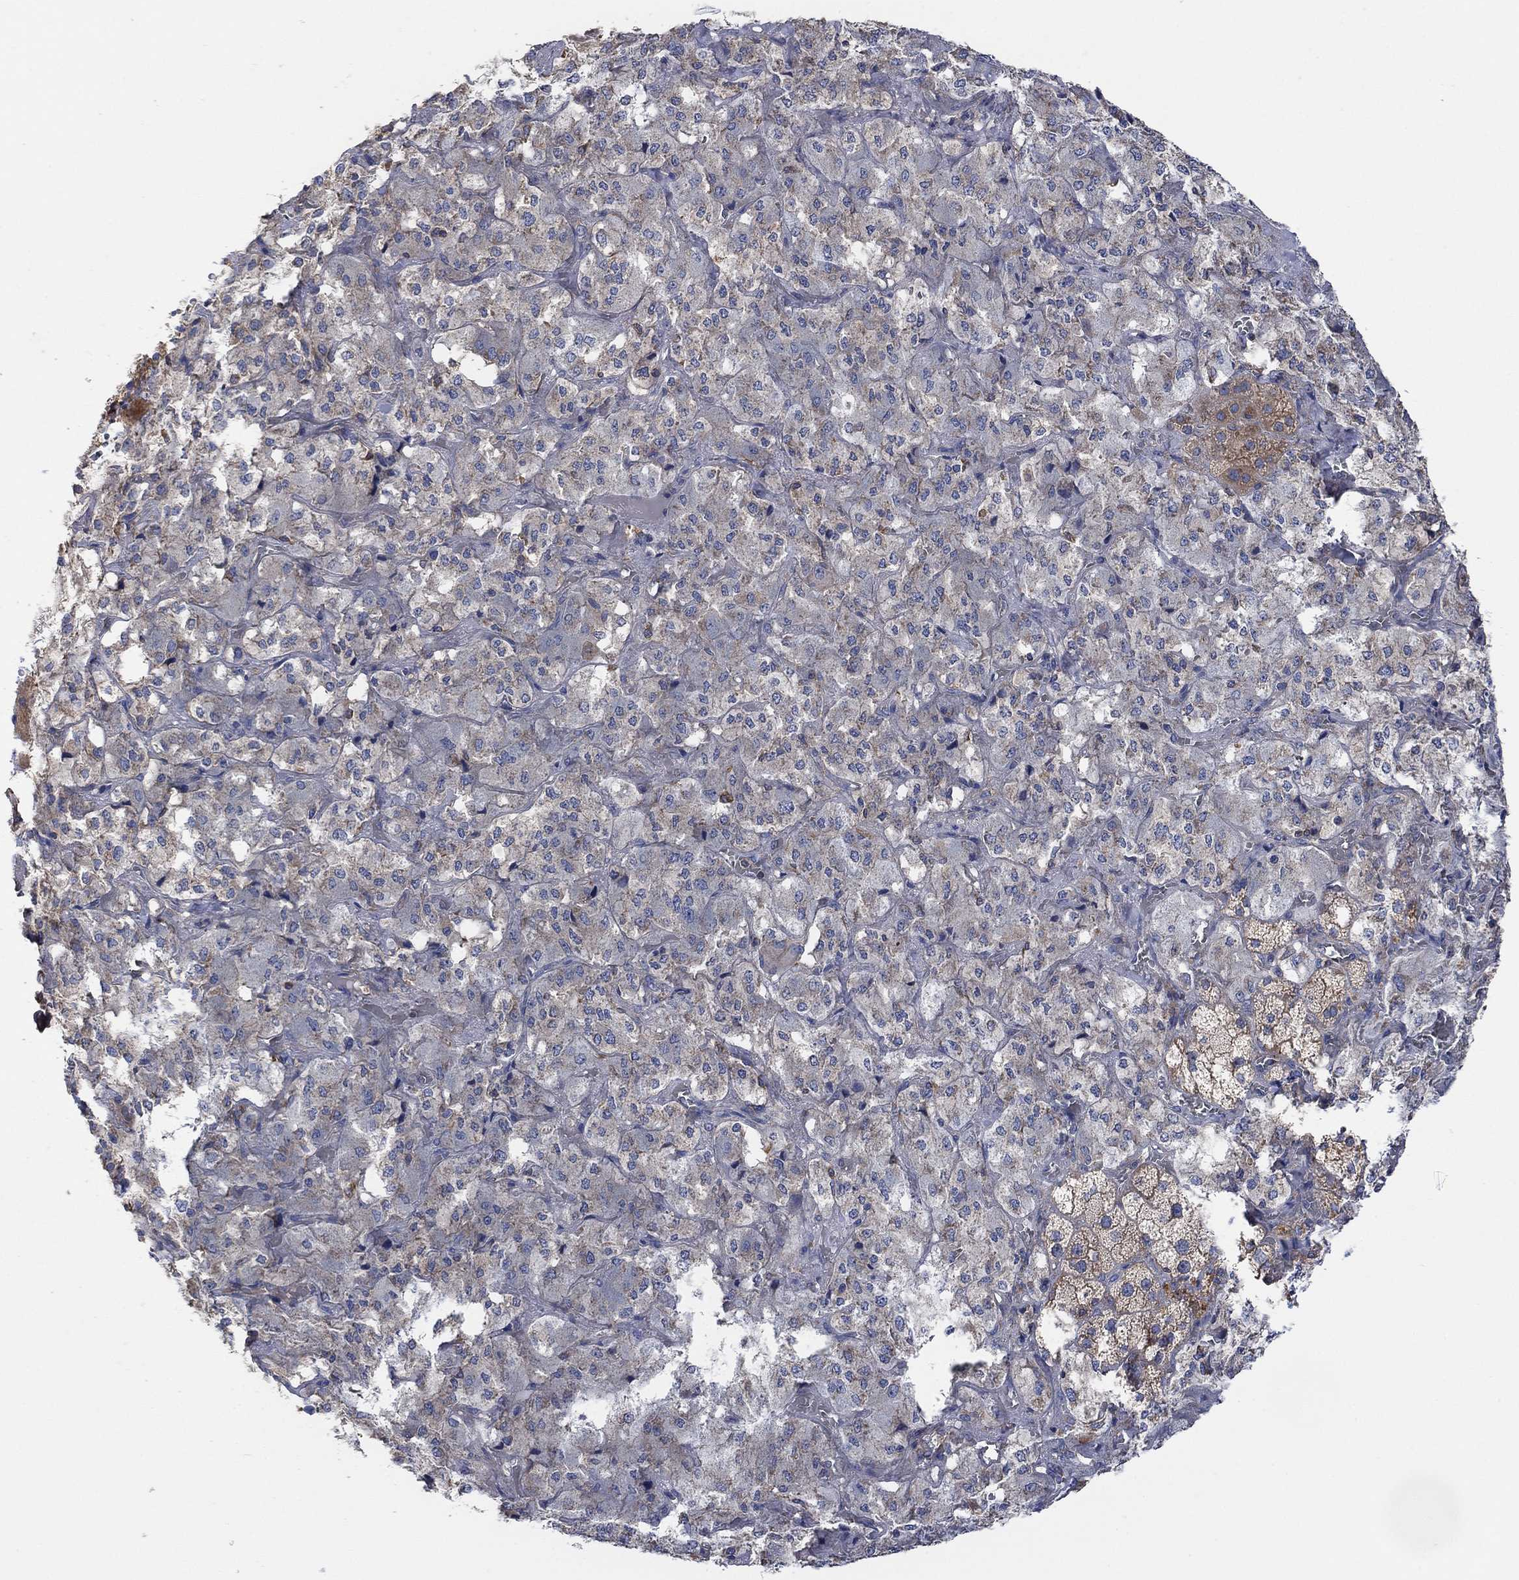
{"staining": {"intensity": "moderate", "quantity": "25%-75%", "location": "cytoplasmic/membranous"}, "tissue": "adrenal gland", "cell_type": "Glandular cells", "image_type": "normal", "snomed": [{"axis": "morphology", "description": "Normal tissue, NOS"}, {"axis": "topography", "description": "Adrenal gland"}], "caption": "The image displays immunohistochemical staining of unremarkable adrenal gland. There is moderate cytoplasmic/membranous expression is appreciated in about 25%-75% of glandular cells.", "gene": "BLOC1S3", "patient": {"sex": "male", "age": 57}}